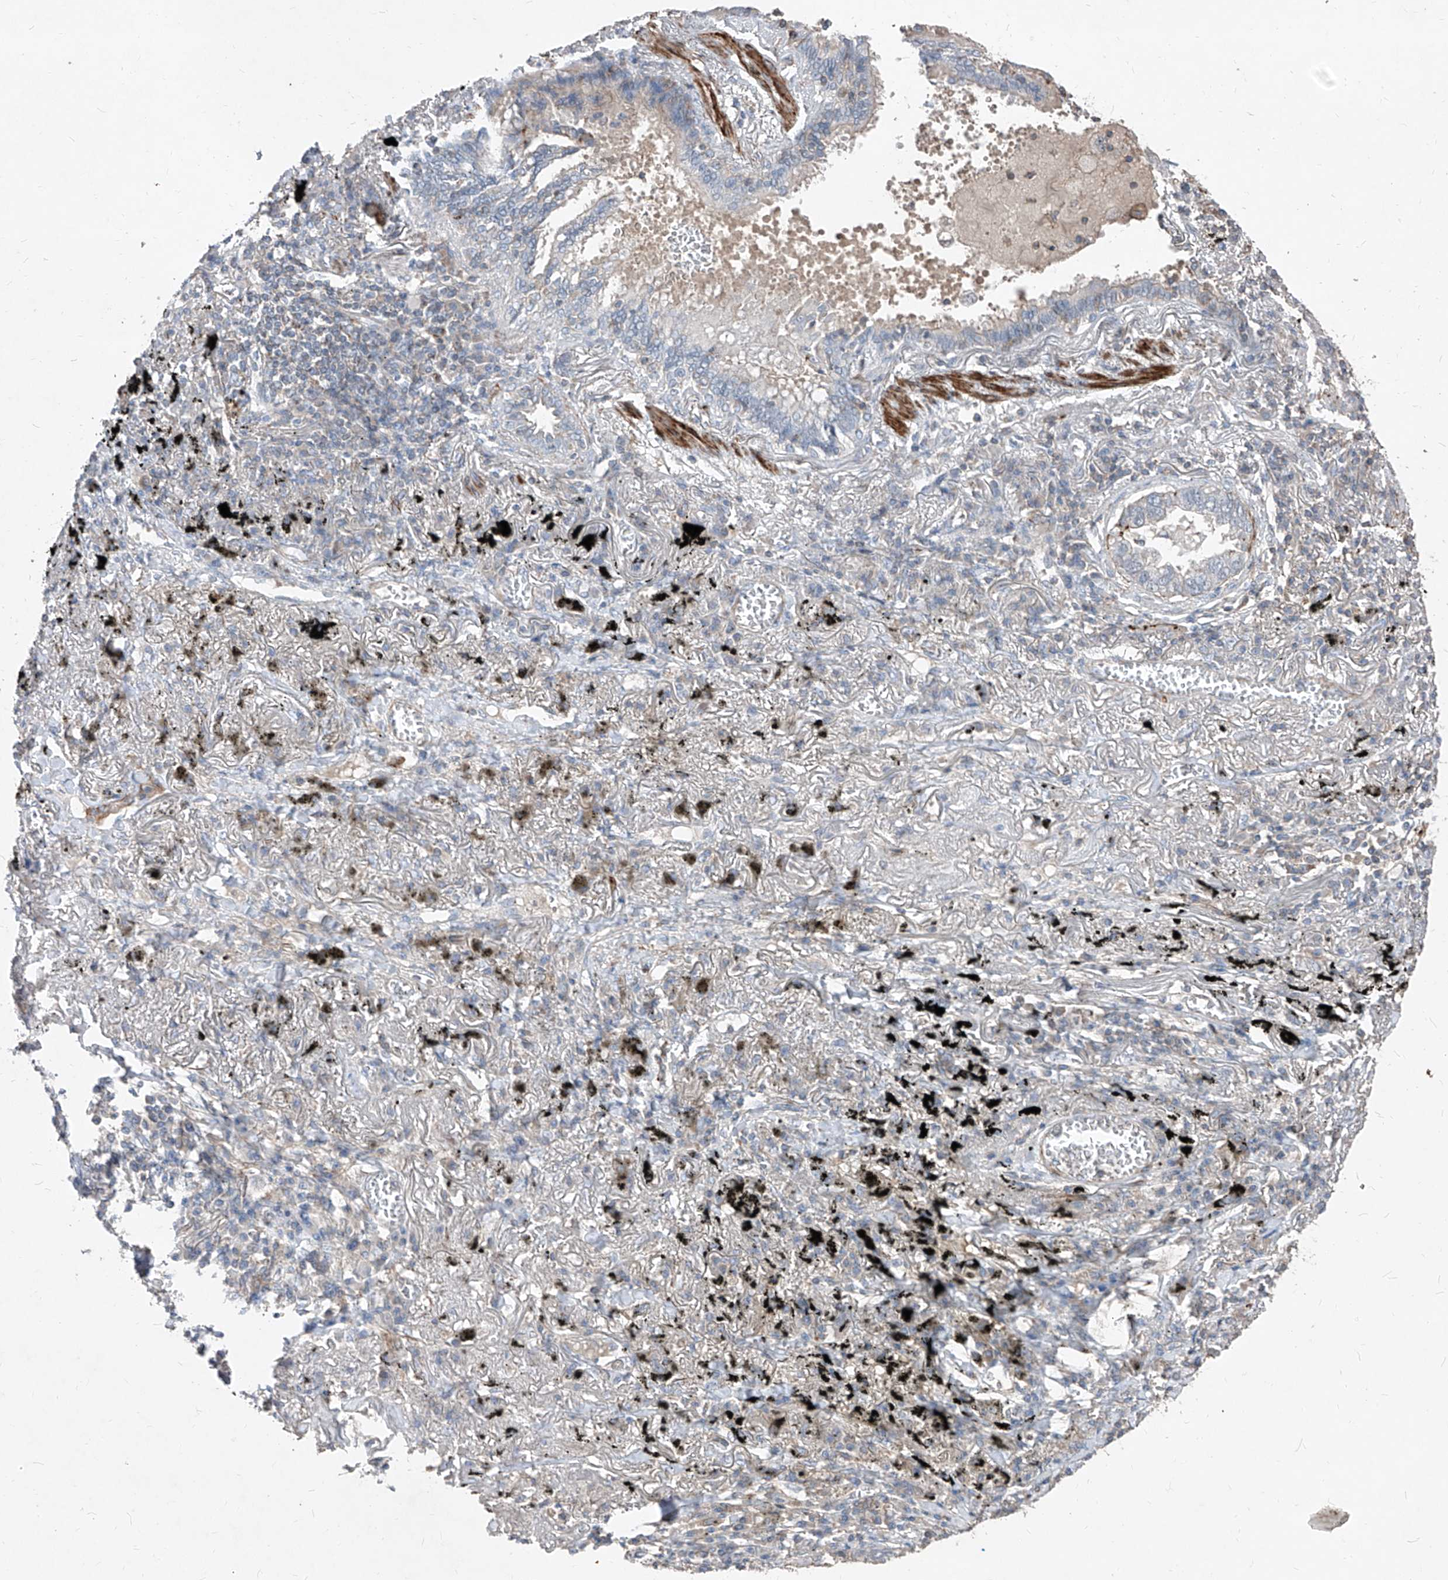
{"staining": {"intensity": "negative", "quantity": "none", "location": "none"}, "tissue": "lung cancer", "cell_type": "Tumor cells", "image_type": "cancer", "snomed": [{"axis": "morphology", "description": "Adenocarcinoma, NOS"}, {"axis": "topography", "description": "Lung"}], "caption": "DAB immunohistochemical staining of lung adenocarcinoma shows no significant staining in tumor cells. Nuclei are stained in blue.", "gene": "UFD1", "patient": {"sex": "male", "age": 65}}